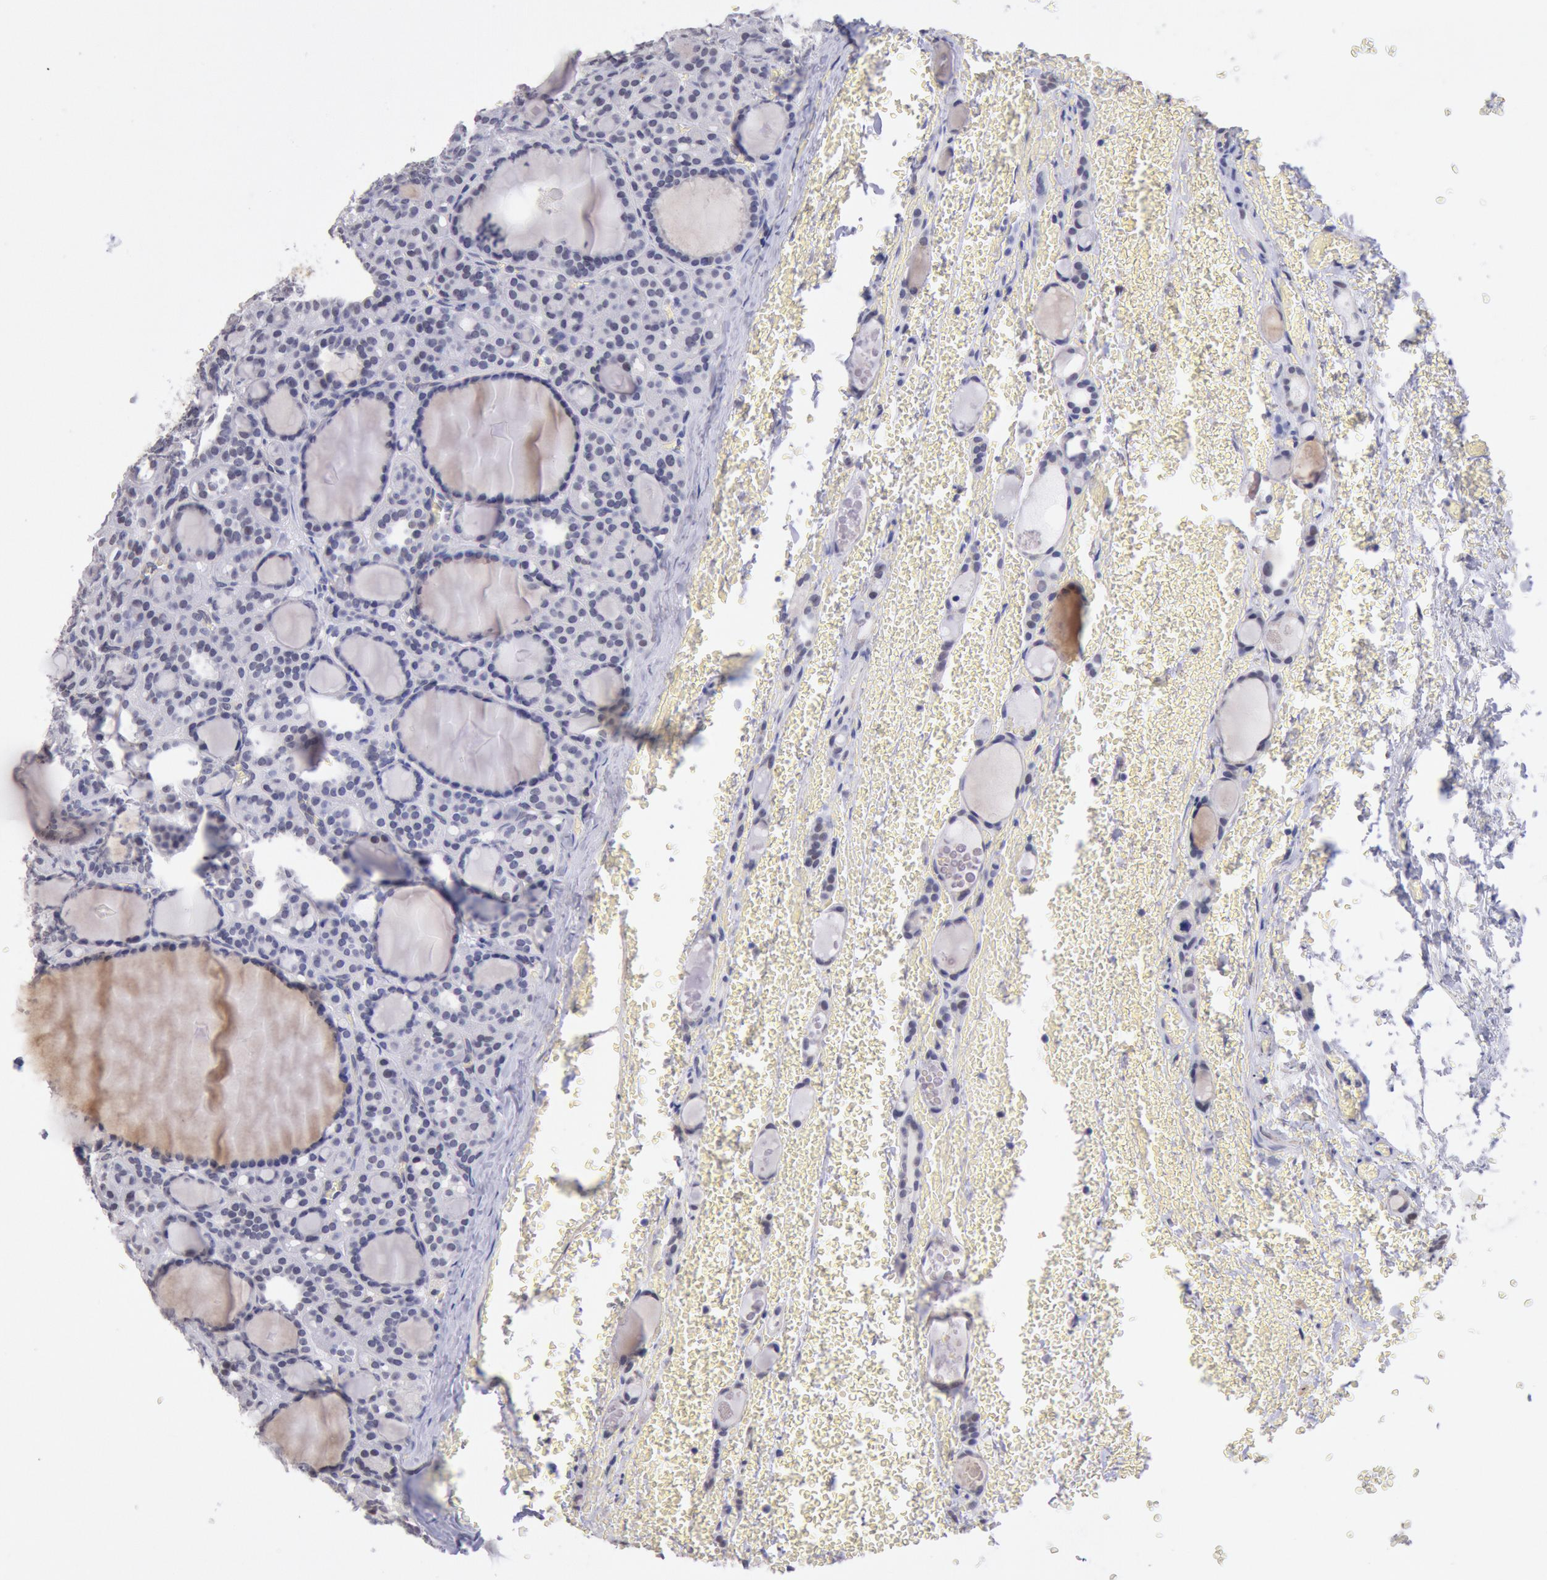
{"staining": {"intensity": "negative", "quantity": "none", "location": "none"}, "tissue": "thyroid cancer", "cell_type": "Tumor cells", "image_type": "cancer", "snomed": [{"axis": "morphology", "description": "Follicular adenoma carcinoma, NOS"}, {"axis": "topography", "description": "Thyroid gland"}], "caption": "The immunohistochemistry micrograph has no significant positivity in tumor cells of thyroid cancer tissue.", "gene": "MYH7", "patient": {"sex": "female", "age": 71}}